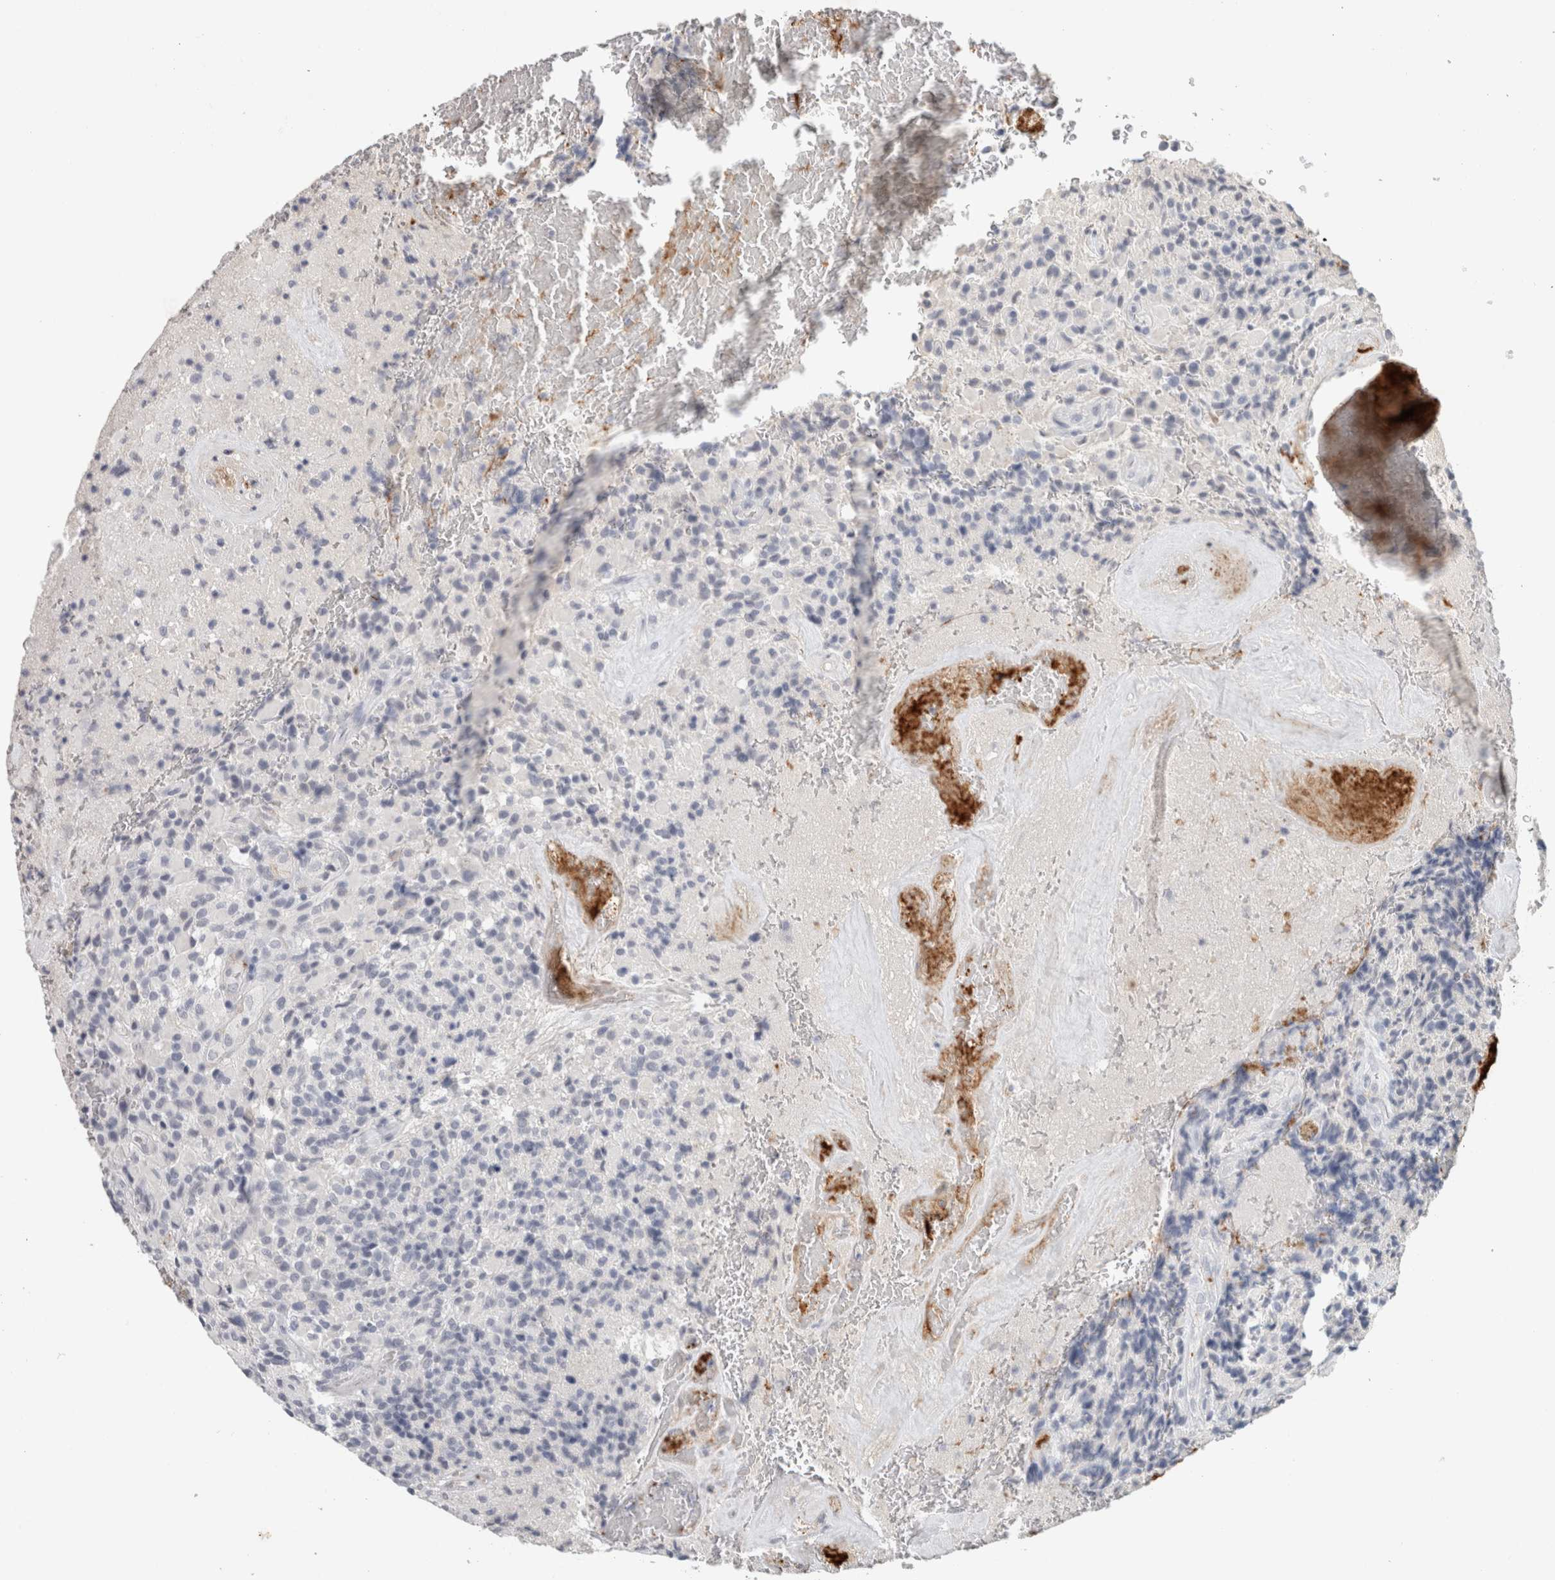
{"staining": {"intensity": "negative", "quantity": "none", "location": "none"}, "tissue": "glioma", "cell_type": "Tumor cells", "image_type": "cancer", "snomed": [{"axis": "morphology", "description": "Glioma, malignant, High grade"}, {"axis": "topography", "description": "Brain"}], "caption": "Immunohistochemistry (IHC) micrograph of malignant high-grade glioma stained for a protein (brown), which demonstrates no staining in tumor cells.", "gene": "CD36", "patient": {"sex": "male", "age": 71}}